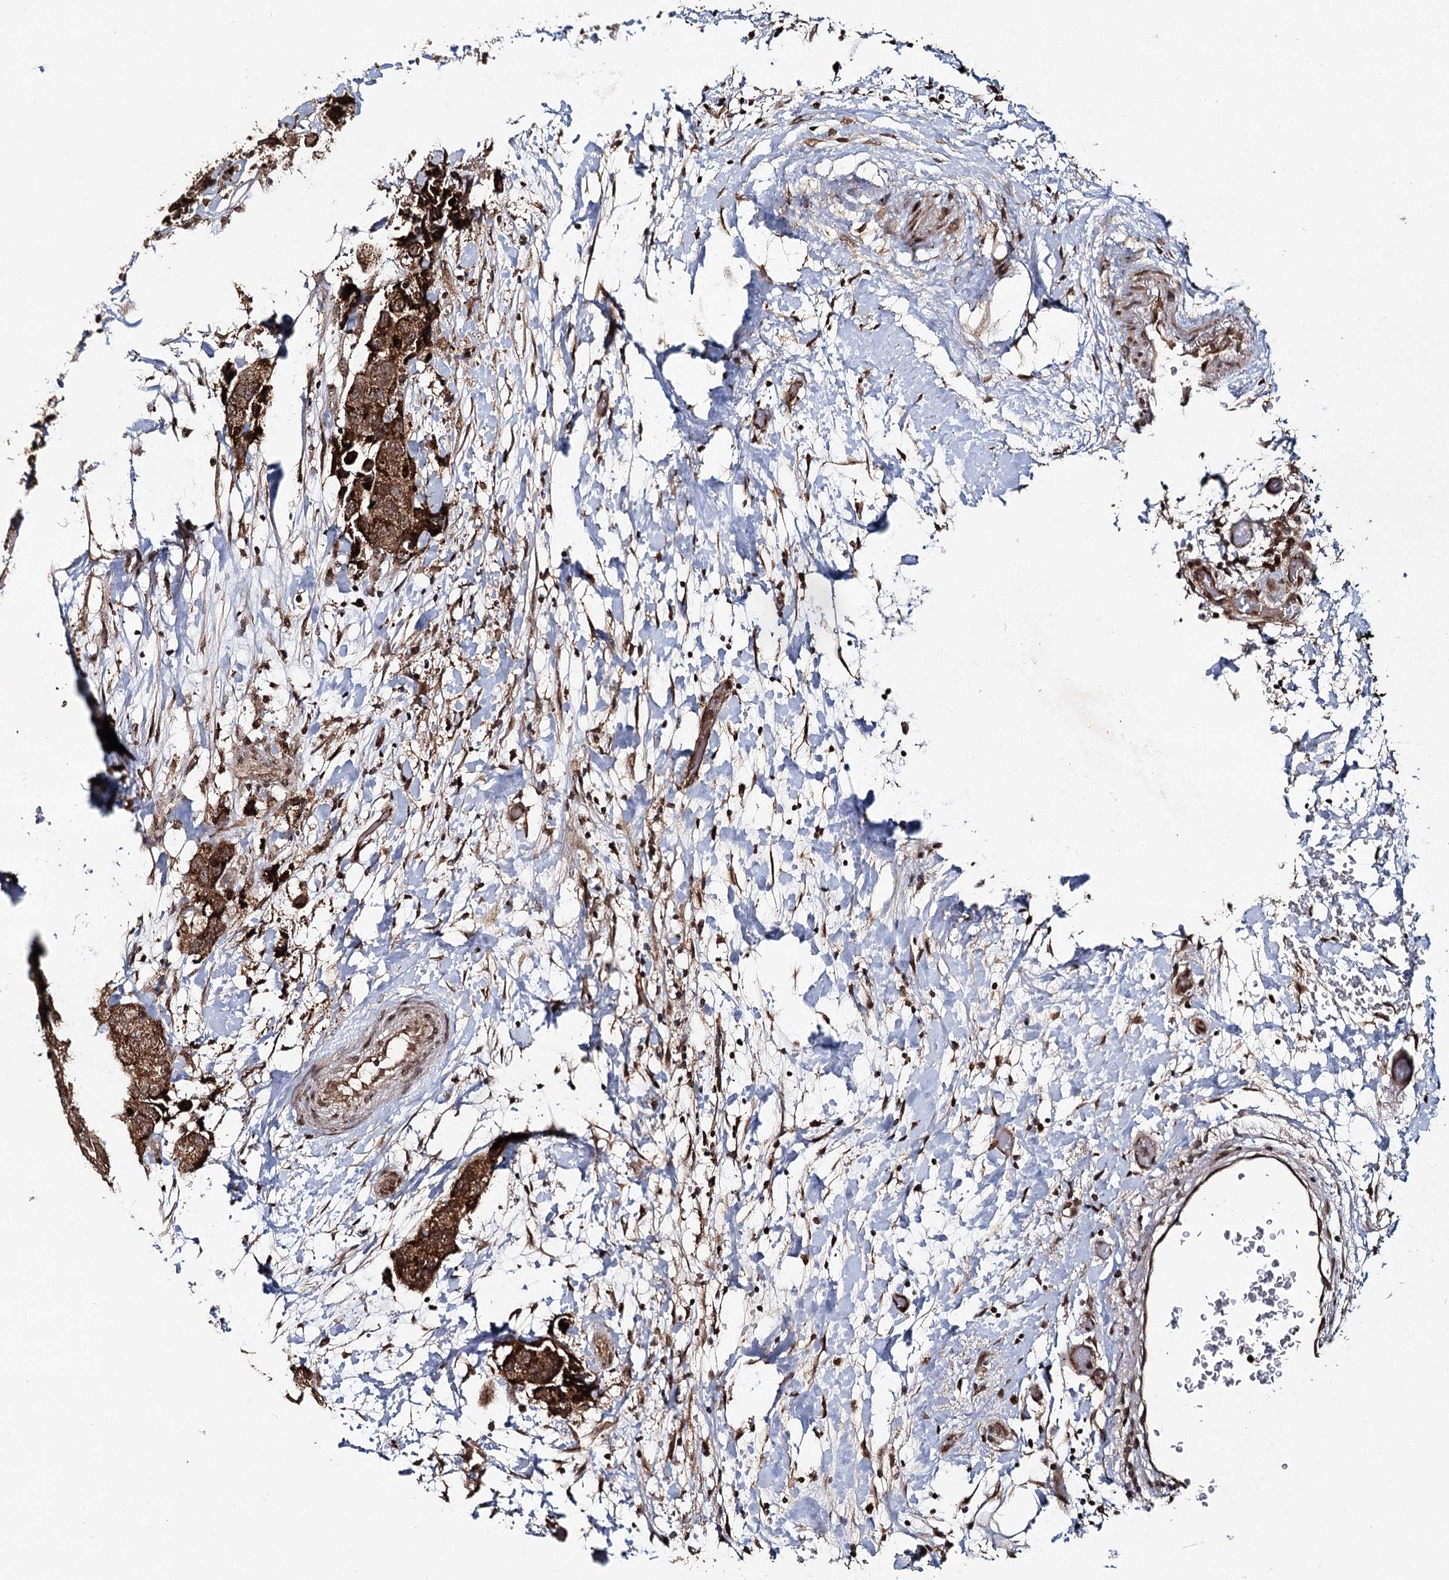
{"staining": {"intensity": "moderate", "quantity": ">75%", "location": "cytoplasmic/membranous"}, "tissue": "breast cancer", "cell_type": "Tumor cells", "image_type": "cancer", "snomed": [{"axis": "morphology", "description": "Duct carcinoma"}, {"axis": "topography", "description": "Breast"}], "caption": "Breast intraductal carcinoma tissue reveals moderate cytoplasmic/membranous positivity in about >75% of tumor cells, visualized by immunohistochemistry.", "gene": "ZNRF3", "patient": {"sex": "female", "age": 62}}